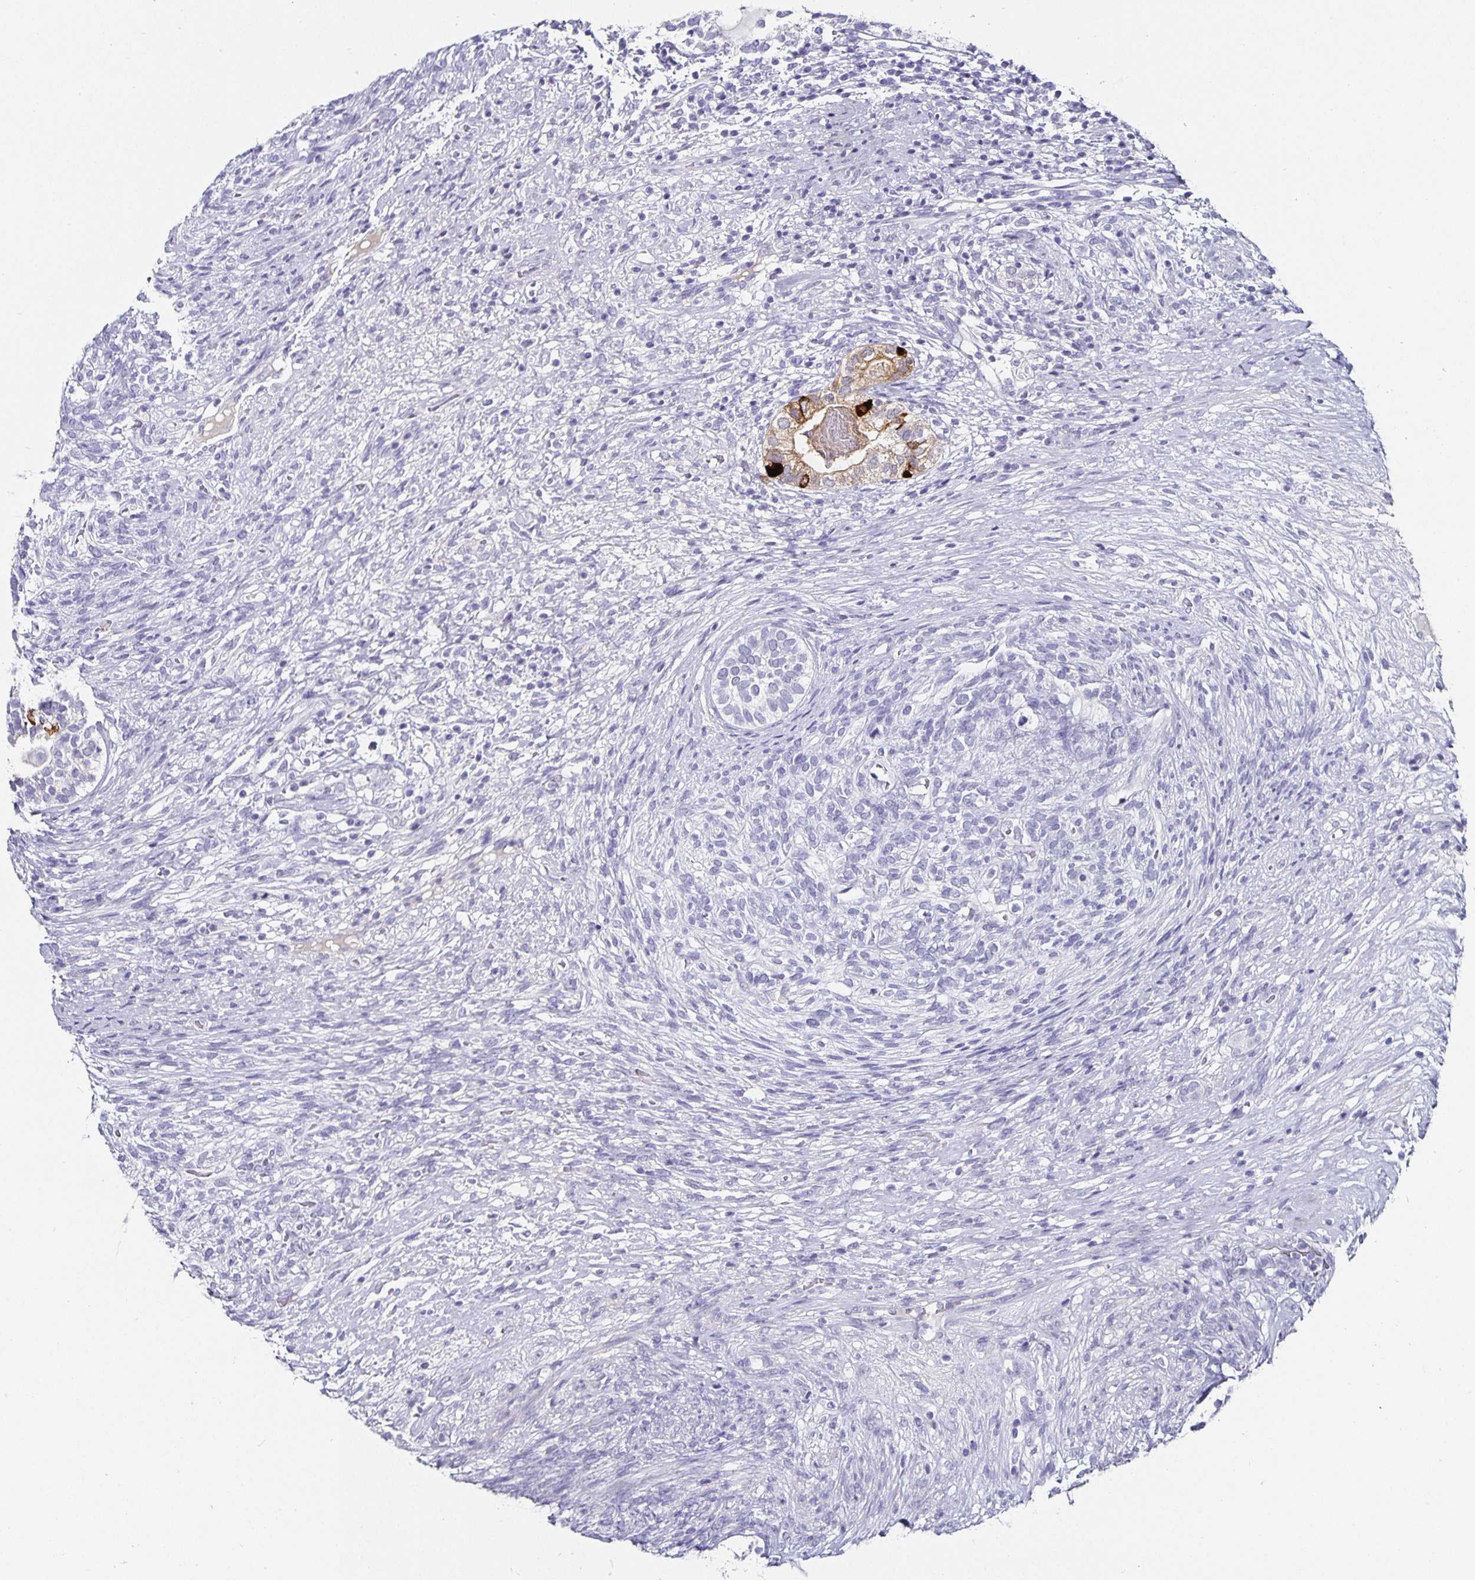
{"staining": {"intensity": "weak", "quantity": "<25%", "location": "cytoplasmic/membranous"}, "tissue": "testis cancer", "cell_type": "Tumor cells", "image_type": "cancer", "snomed": [{"axis": "morphology", "description": "Seminoma, NOS"}, {"axis": "morphology", "description": "Carcinoma, Embryonal, NOS"}, {"axis": "topography", "description": "Testis"}], "caption": "Tumor cells are negative for protein expression in human seminoma (testis).", "gene": "CHGA", "patient": {"sex": "male", "age": 41}}